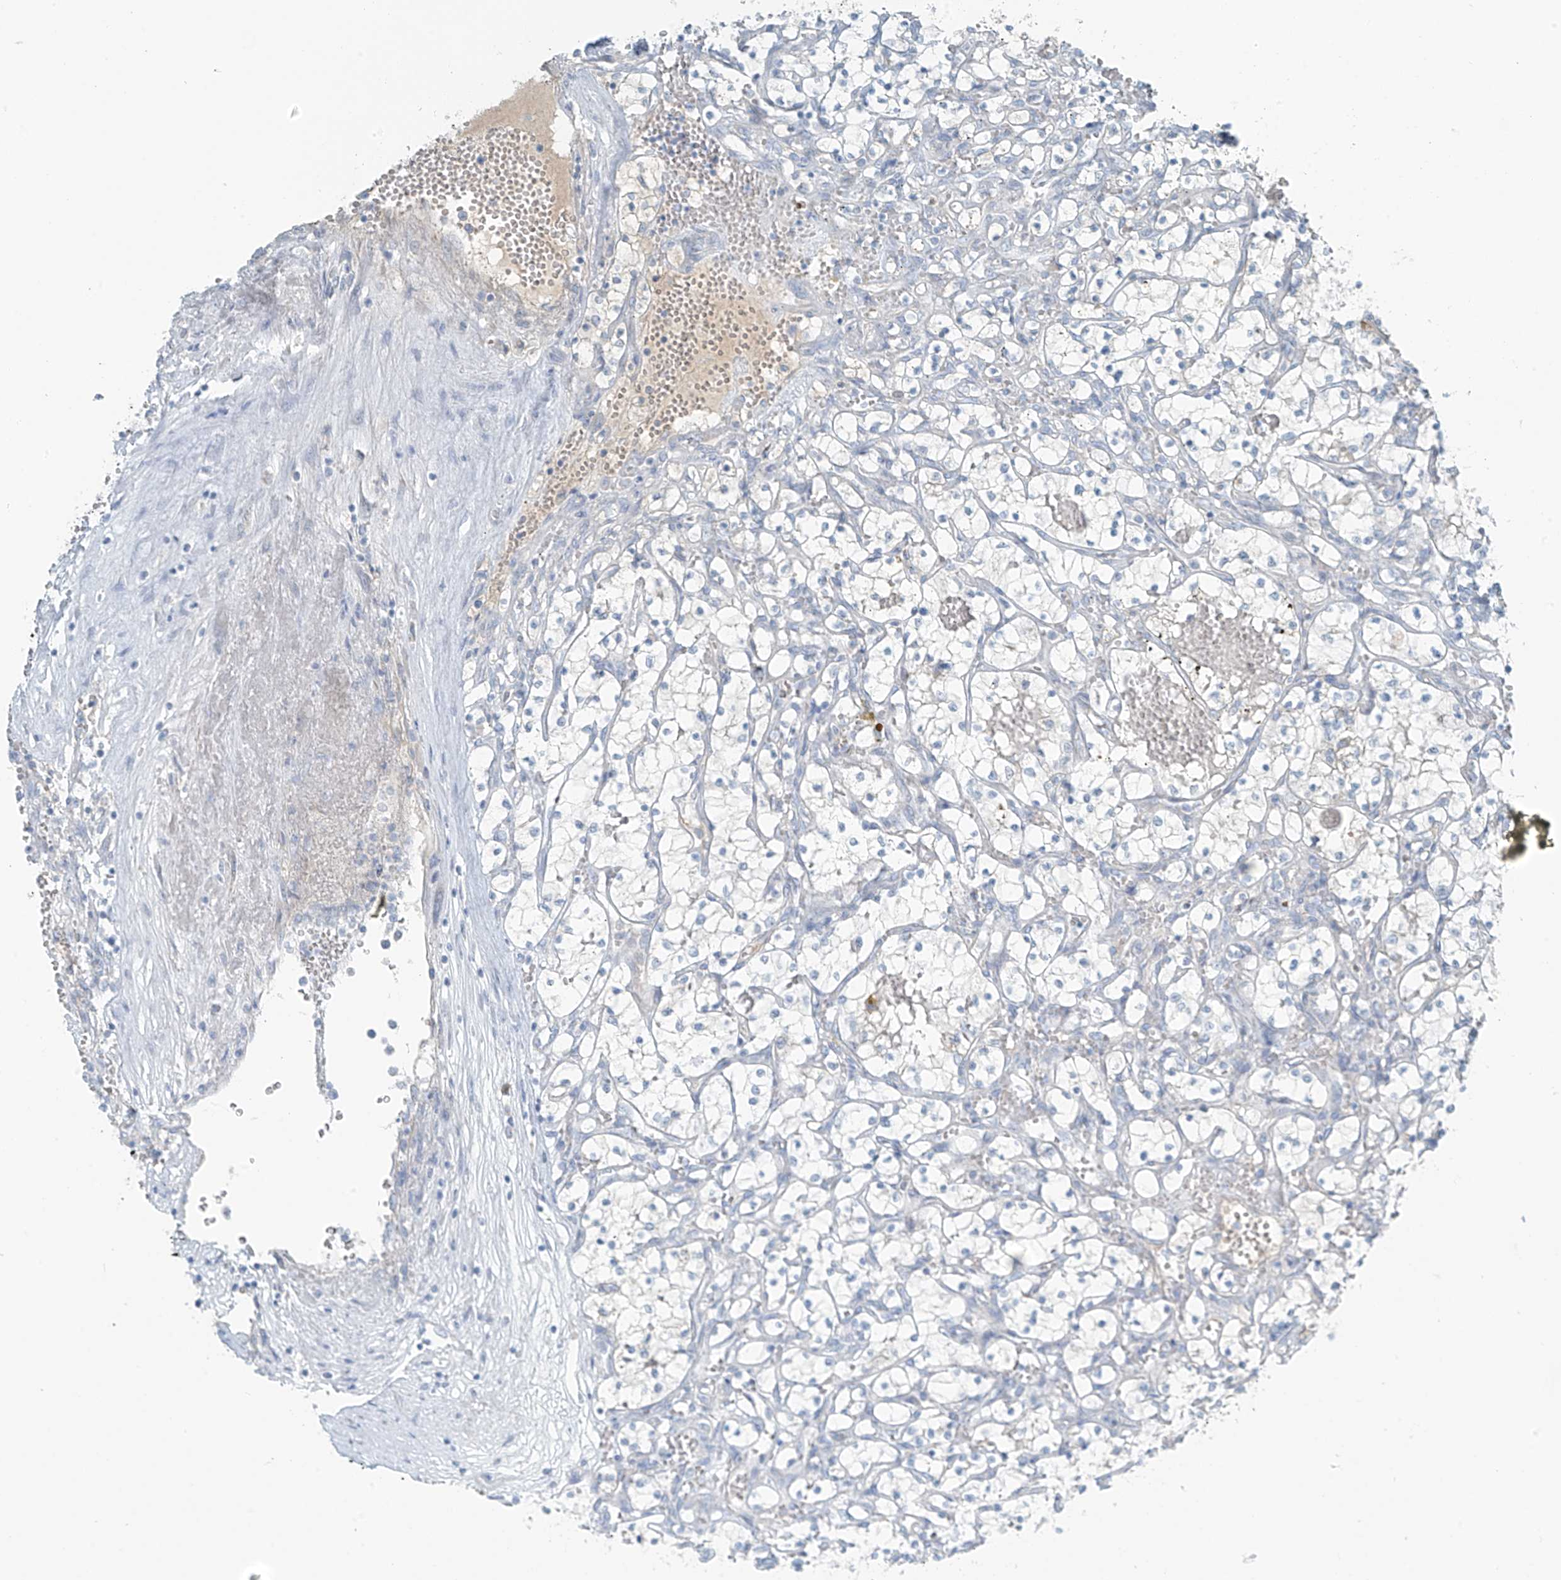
{"staining": {"intensity": "negative", "quantity": "none", "location": "none"}, "tissue": "renal cancer", "cell_type": "Tumor cells", "image_type": "cancer", "snomed": [{"axis": "morphology", "description": "Adenocarcinoma, NOS"}, {"axis": "topography", "description": "Kidney"}], "caption": "Immunohistochemistry (IHC) micrograph of human renal cancer (adenocarcinoma) stained for a protein (brown), which reveals no staining in tumor cells. (DAB (3,3'-diaminobenzidine) immunohistochemistry, high magnification).", "gene": "FAM131C", "patient": {"sex": "female", "age": 69}}